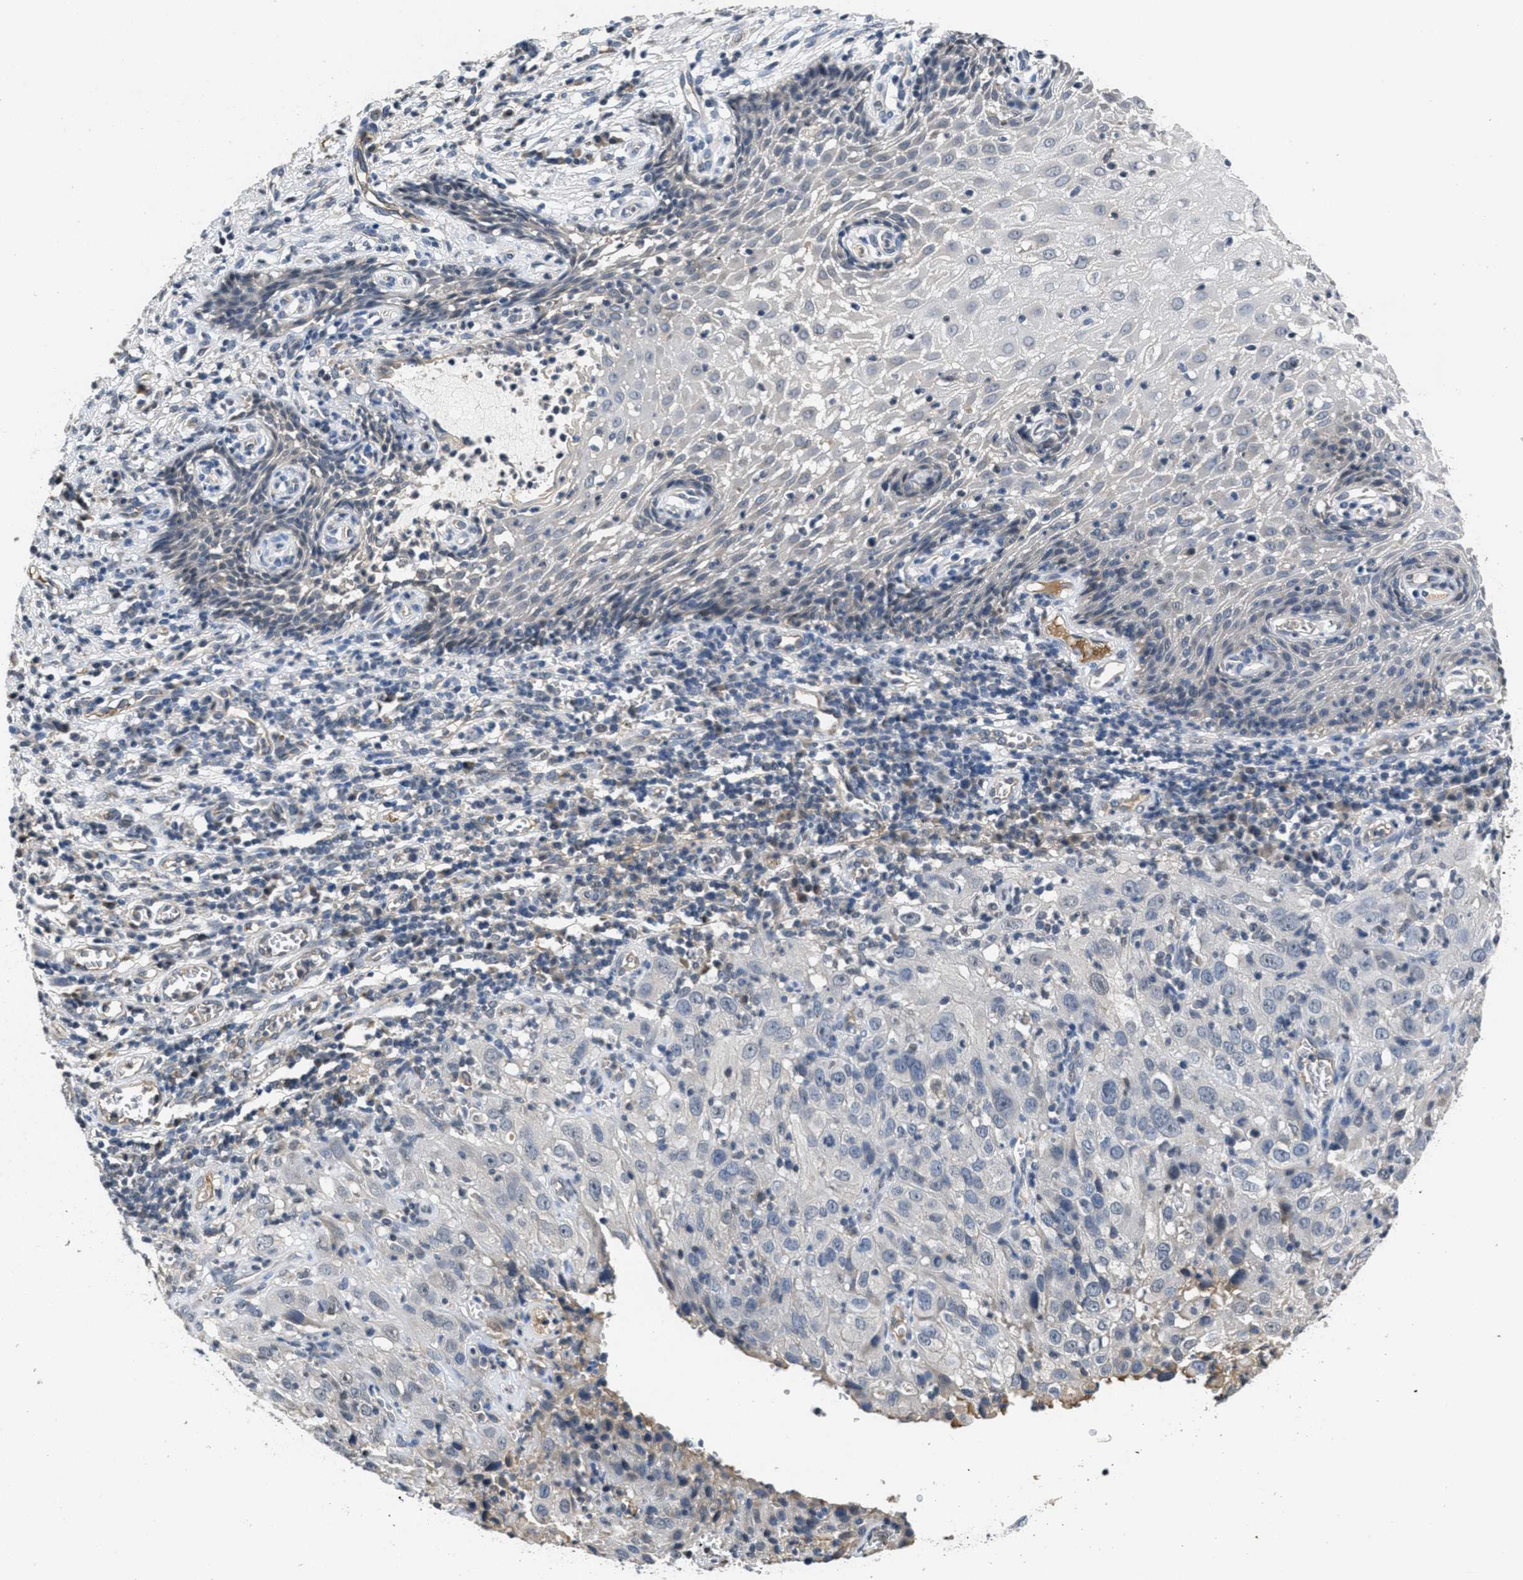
{"staining": {"intensity": "negative", "quantity": "none", "location": "none"}, "tissue": "cervical cancer", "cell_type": "Tumor cells", "image_type": "cancer", "snomed": [{"axis": "morphology", "description": "Squamous cell carcinoma, NOS"}, {"axis": "topography", "description": "Cervix"}], "caption": "The image reveals no staining of tumor cells in cervical squamous cell carcinoma.", "gene": "ANGPT1", "patient": {"sex": "female", "age": 32}}